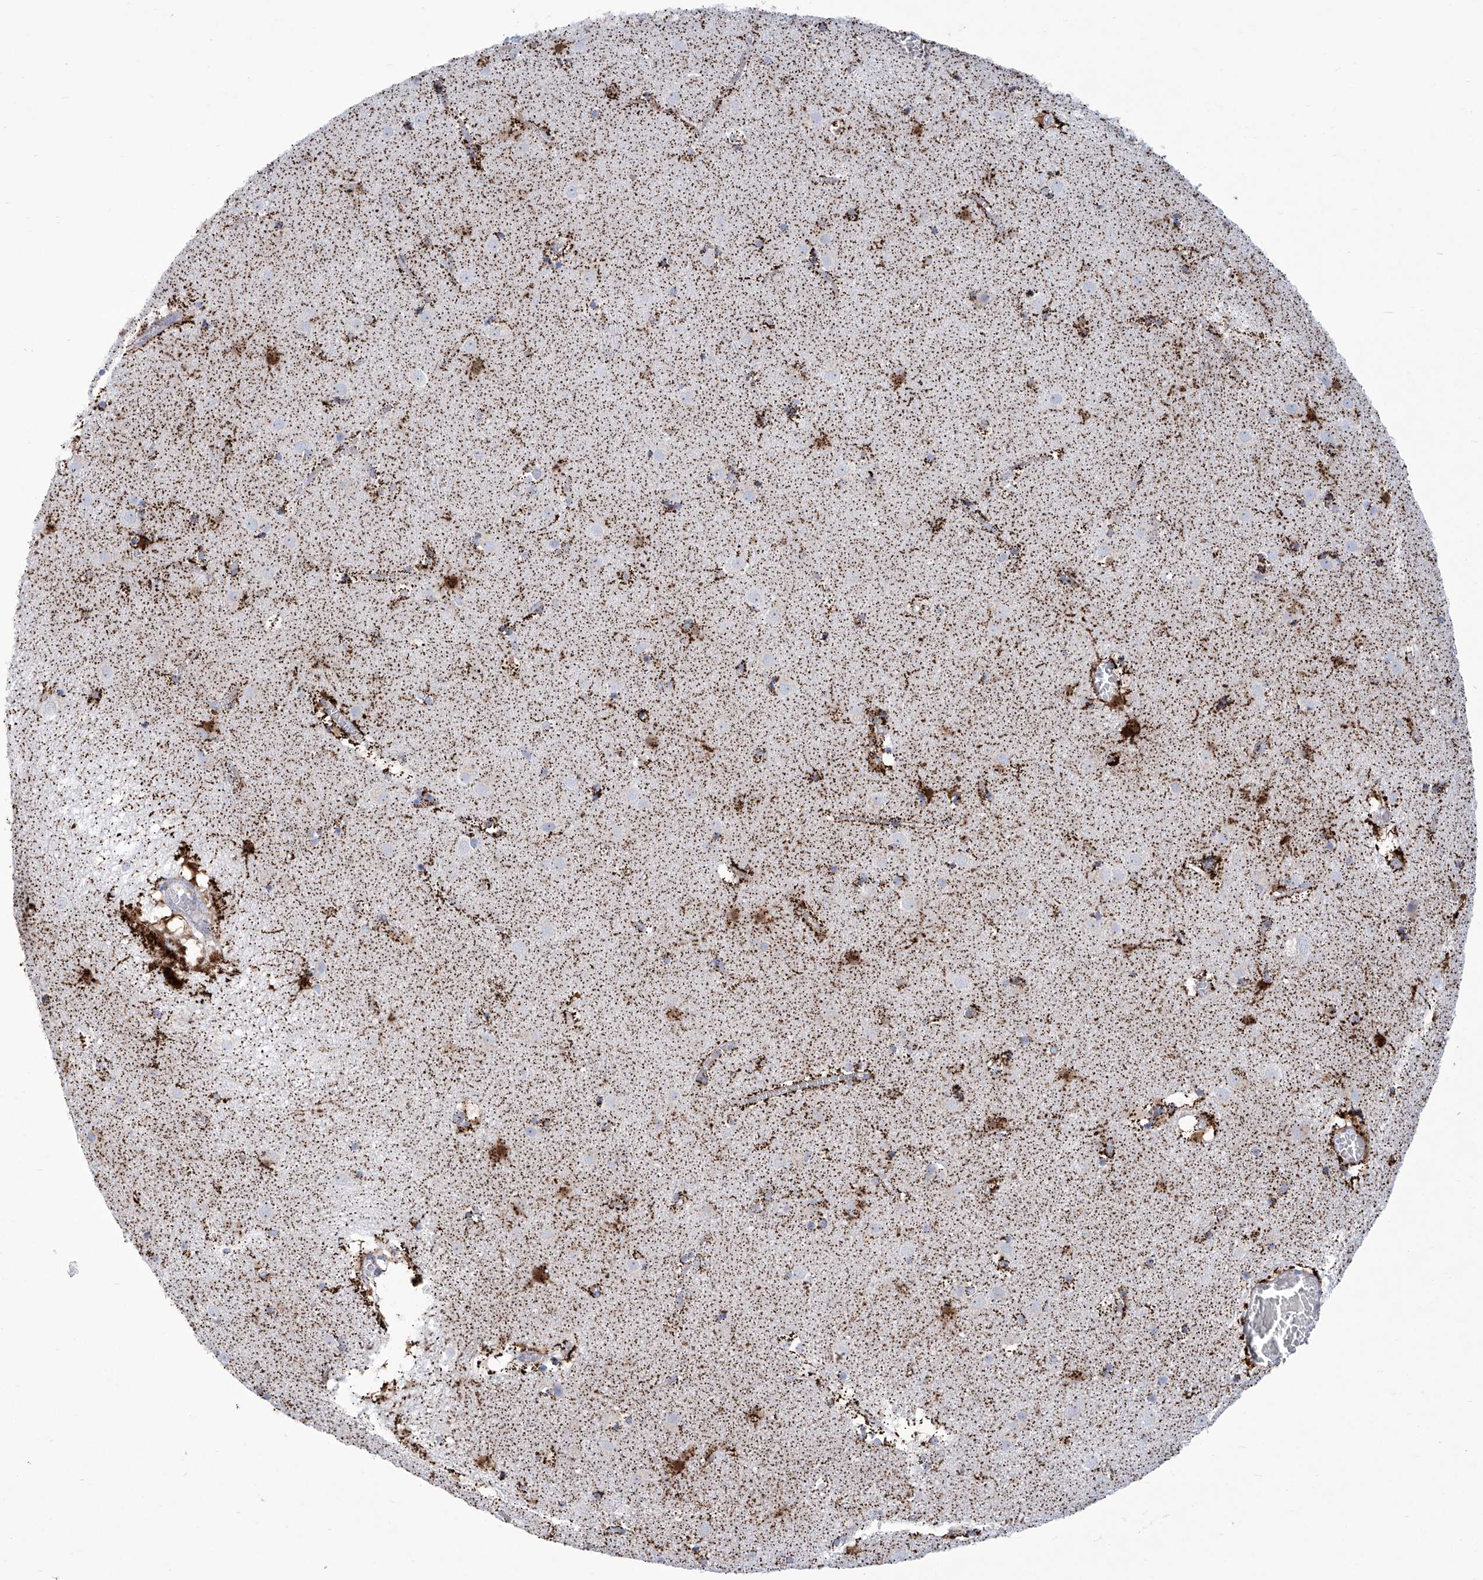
{"staining": {"intensity": "strong", "quantity": ">75%", "location": "cytoplasmic/membranous"}, "tissue": "caudate", "cell_type": "Glial cells", "image_type": "normal", "snomed": [{"axis": "morphology", "description": "Normal tissue, NOS"}, {"axis": "topography", "description": "Lateral ventricle wall"}], "caption": "Protein staining shows strong cytoplasmic/membranous staining in about >75% of glial cells in unremarkable caudate. The staining was performed using DAB (3,3'-diaminobenzidine) to visualize the protein expression in brown, while the nuclei were stained in blue with hematoxylin (Magnification: 20x).", "gene": "ALDH6A1", "patient": {"sex": "male", "age": 70}}